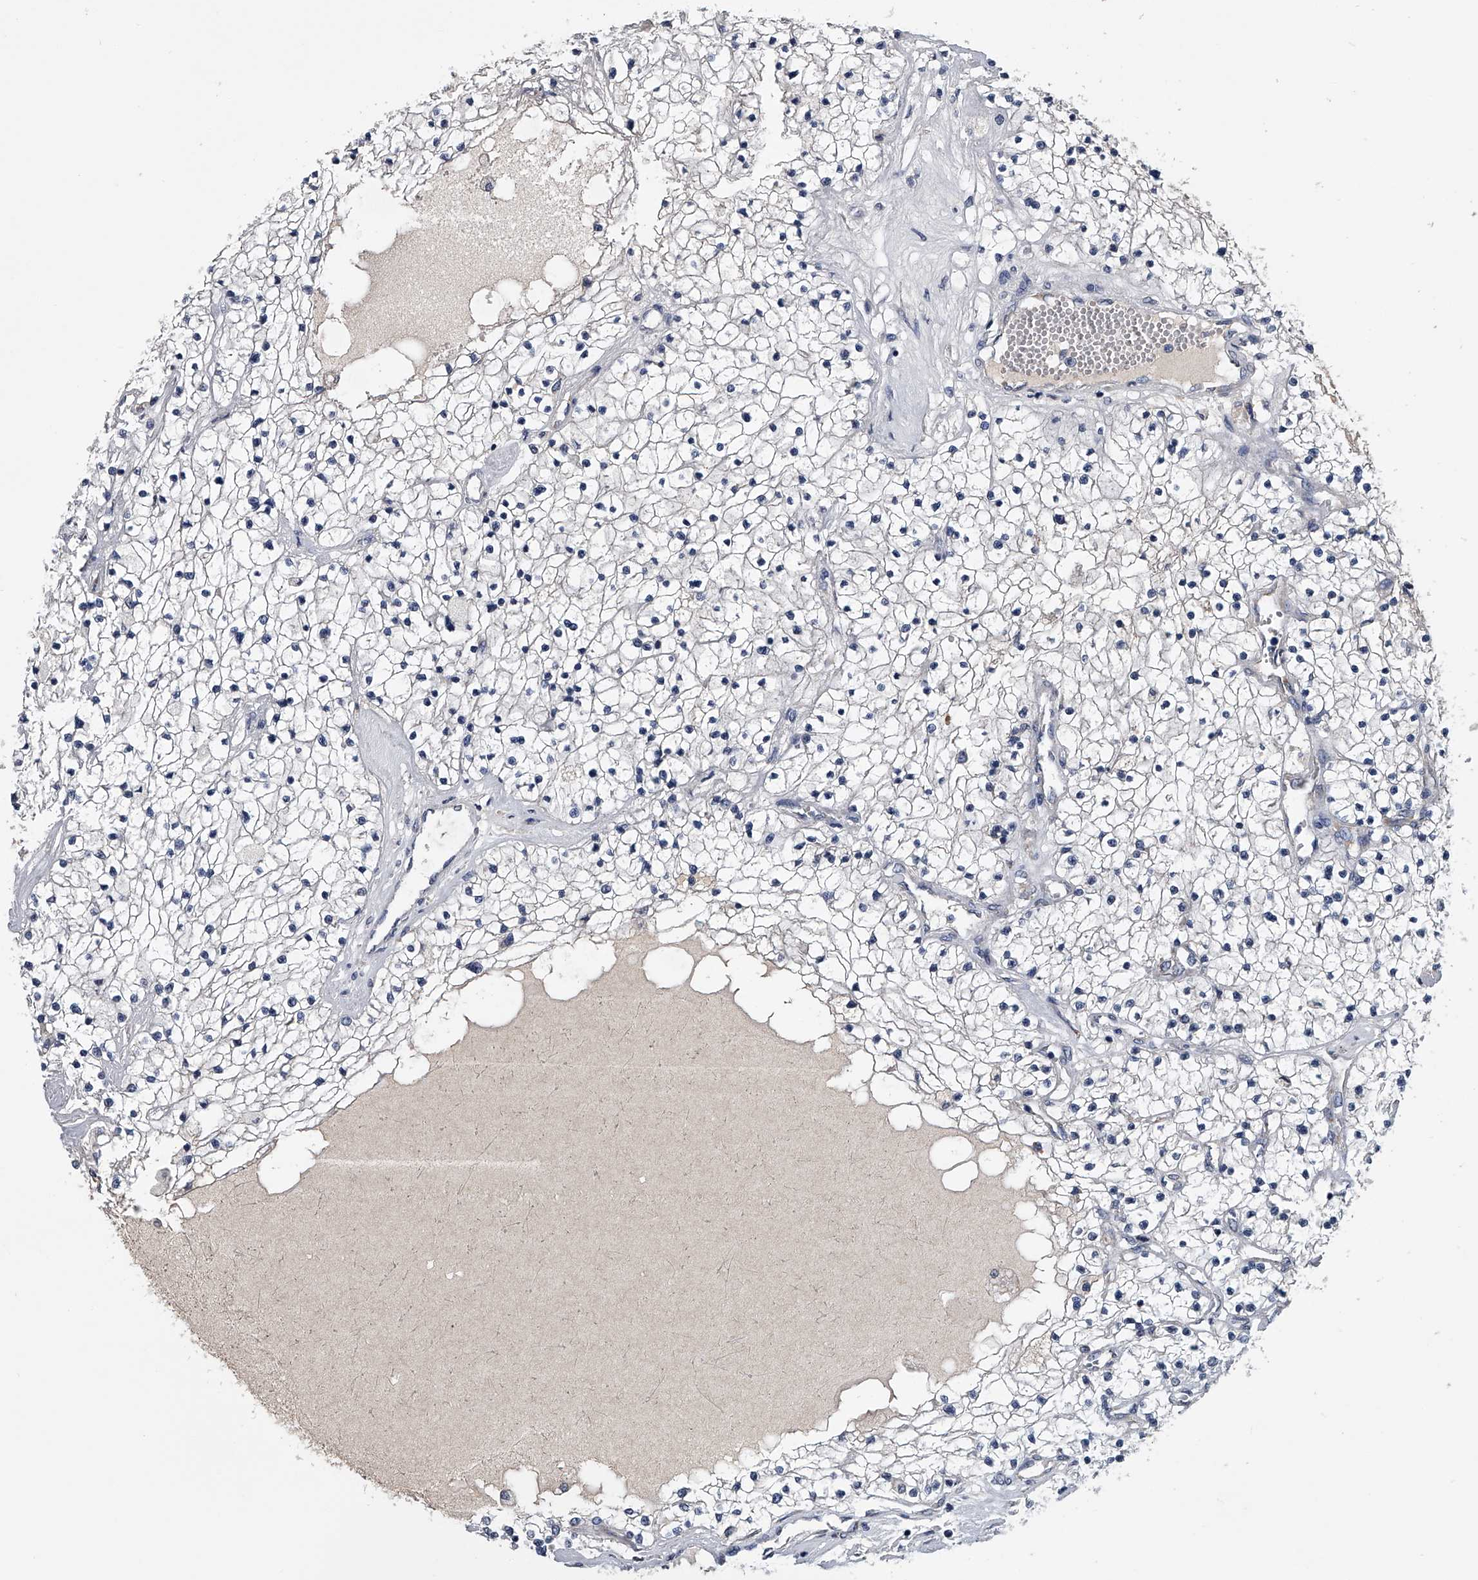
{"staining": {"intensity": "negative", "quantity": "none", "location": "none"}, "tissue": "renal cancer", "cell_type": "Tumor cells", "image_type": "cancer", "snomed": [{"axis": "morphology", "description": "Adenocarcinoma, NOS"}, {"axis": "topography", "description": "Kidney"}], "caption": "Tumor cells show no significant protein expression in adenocarcinoma (renal). (Stains: DAB immunohistochemistry with hematoxylin counter stain, Microscopy: brightfield microscopy at high magnification).", "gene": "OAT", "patient": {"sex": "male", "age": 68}}